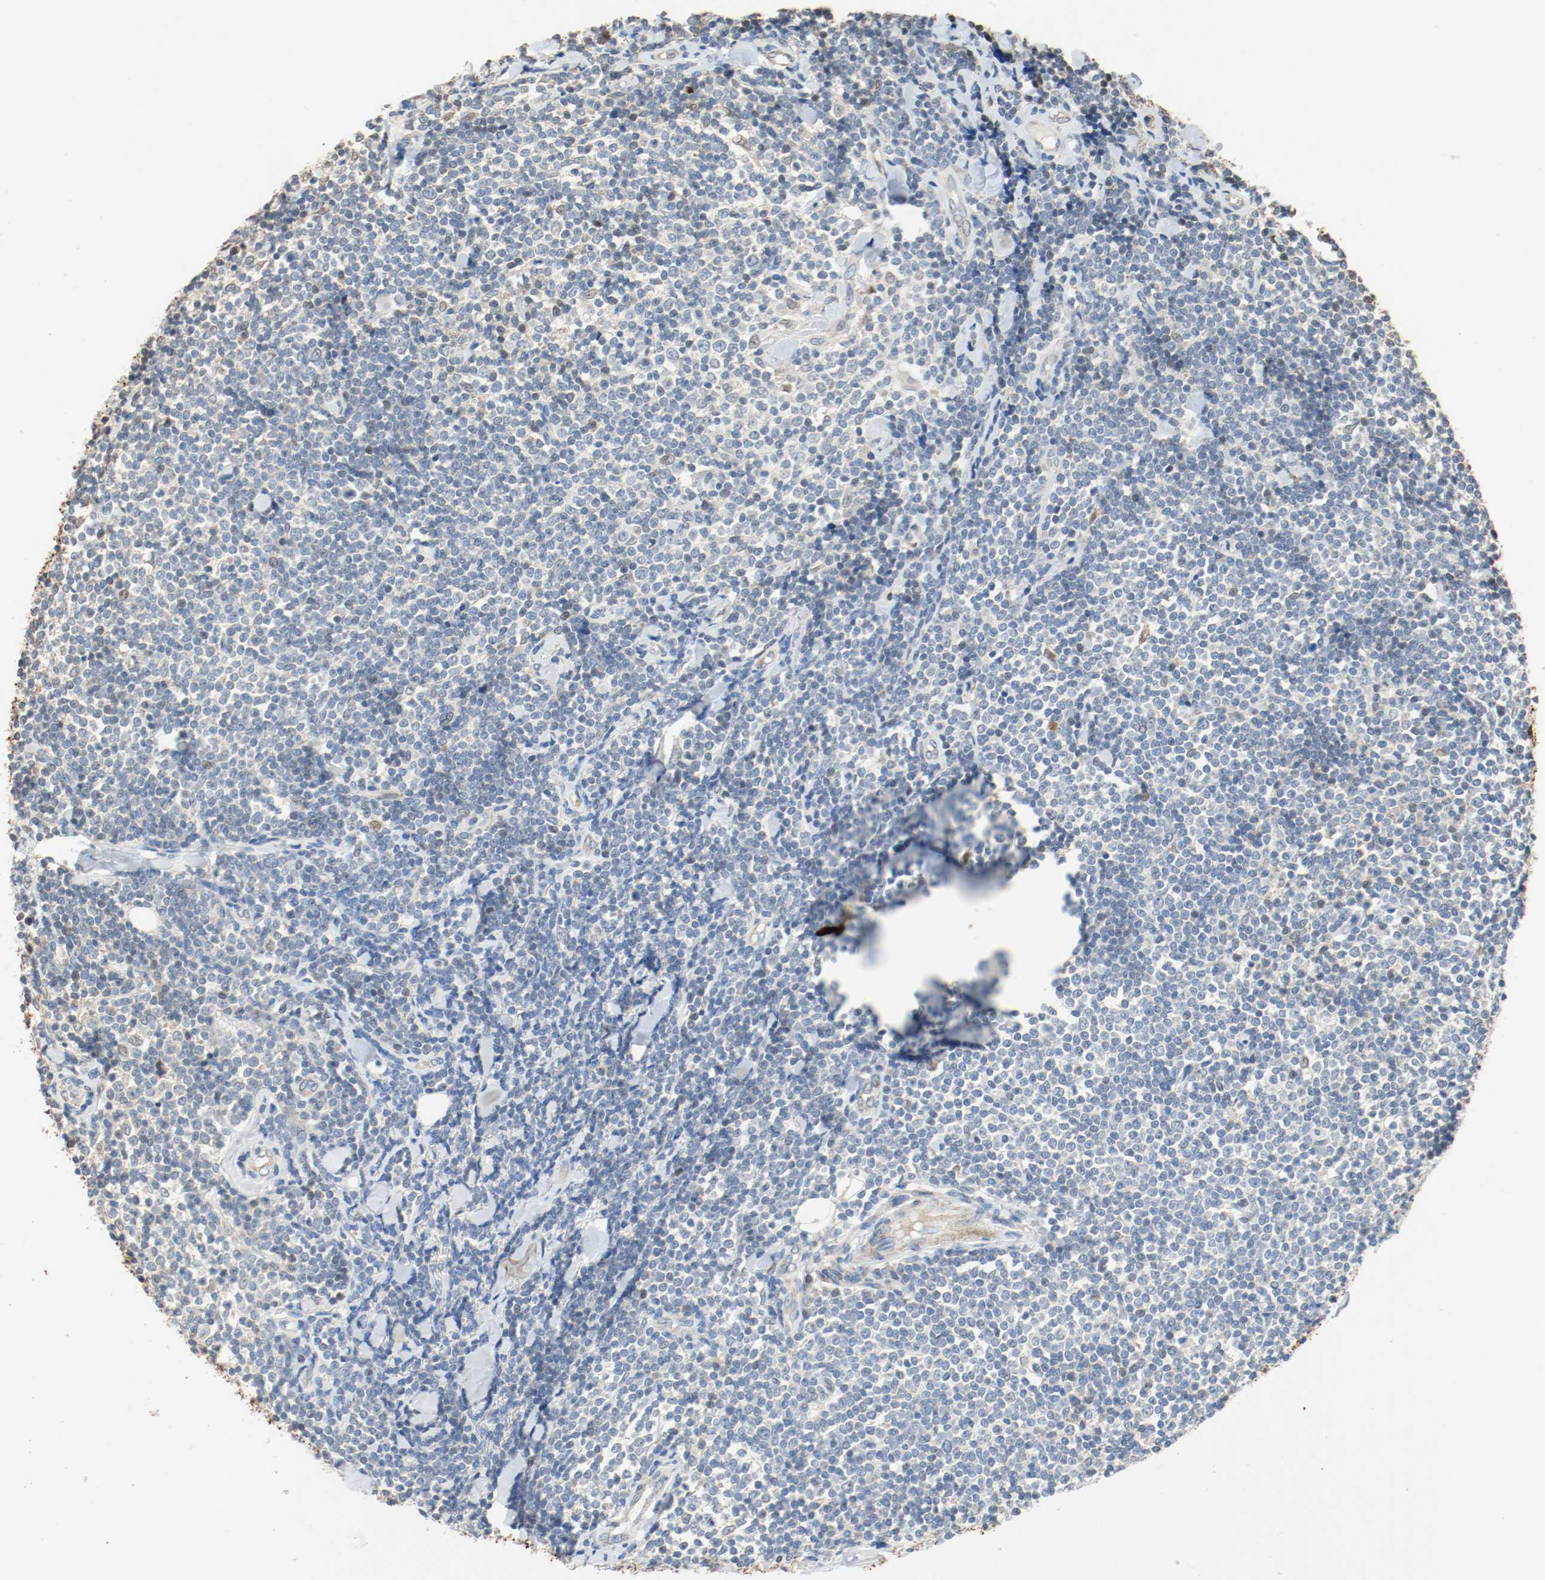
{"staining": {"intensity": "negative", "quantity": "none", "location": "none"}, "tissue": "lymphoma", "cell_type": "Tumor cells", "image_type": "cancer", "snomed": [{"axis": "morphology", "description": "Malignant lymphoma, non-Hodgkin's type, Low grade"}, {"axis": "topography", "description": "Soft tissue"}], "caption": "The image demonstrates no significant positivity in tumor cells of malignant lymphoma, non-Hodgkin's type (low-grade). (DAB (3,3'-diaminobenzidine) immunohistochemistry (IHC) visualized using brightfield microscopy, high magnification).", "gene": "ALDH4A1", "patient": {"sex": "male", "age": 92}}